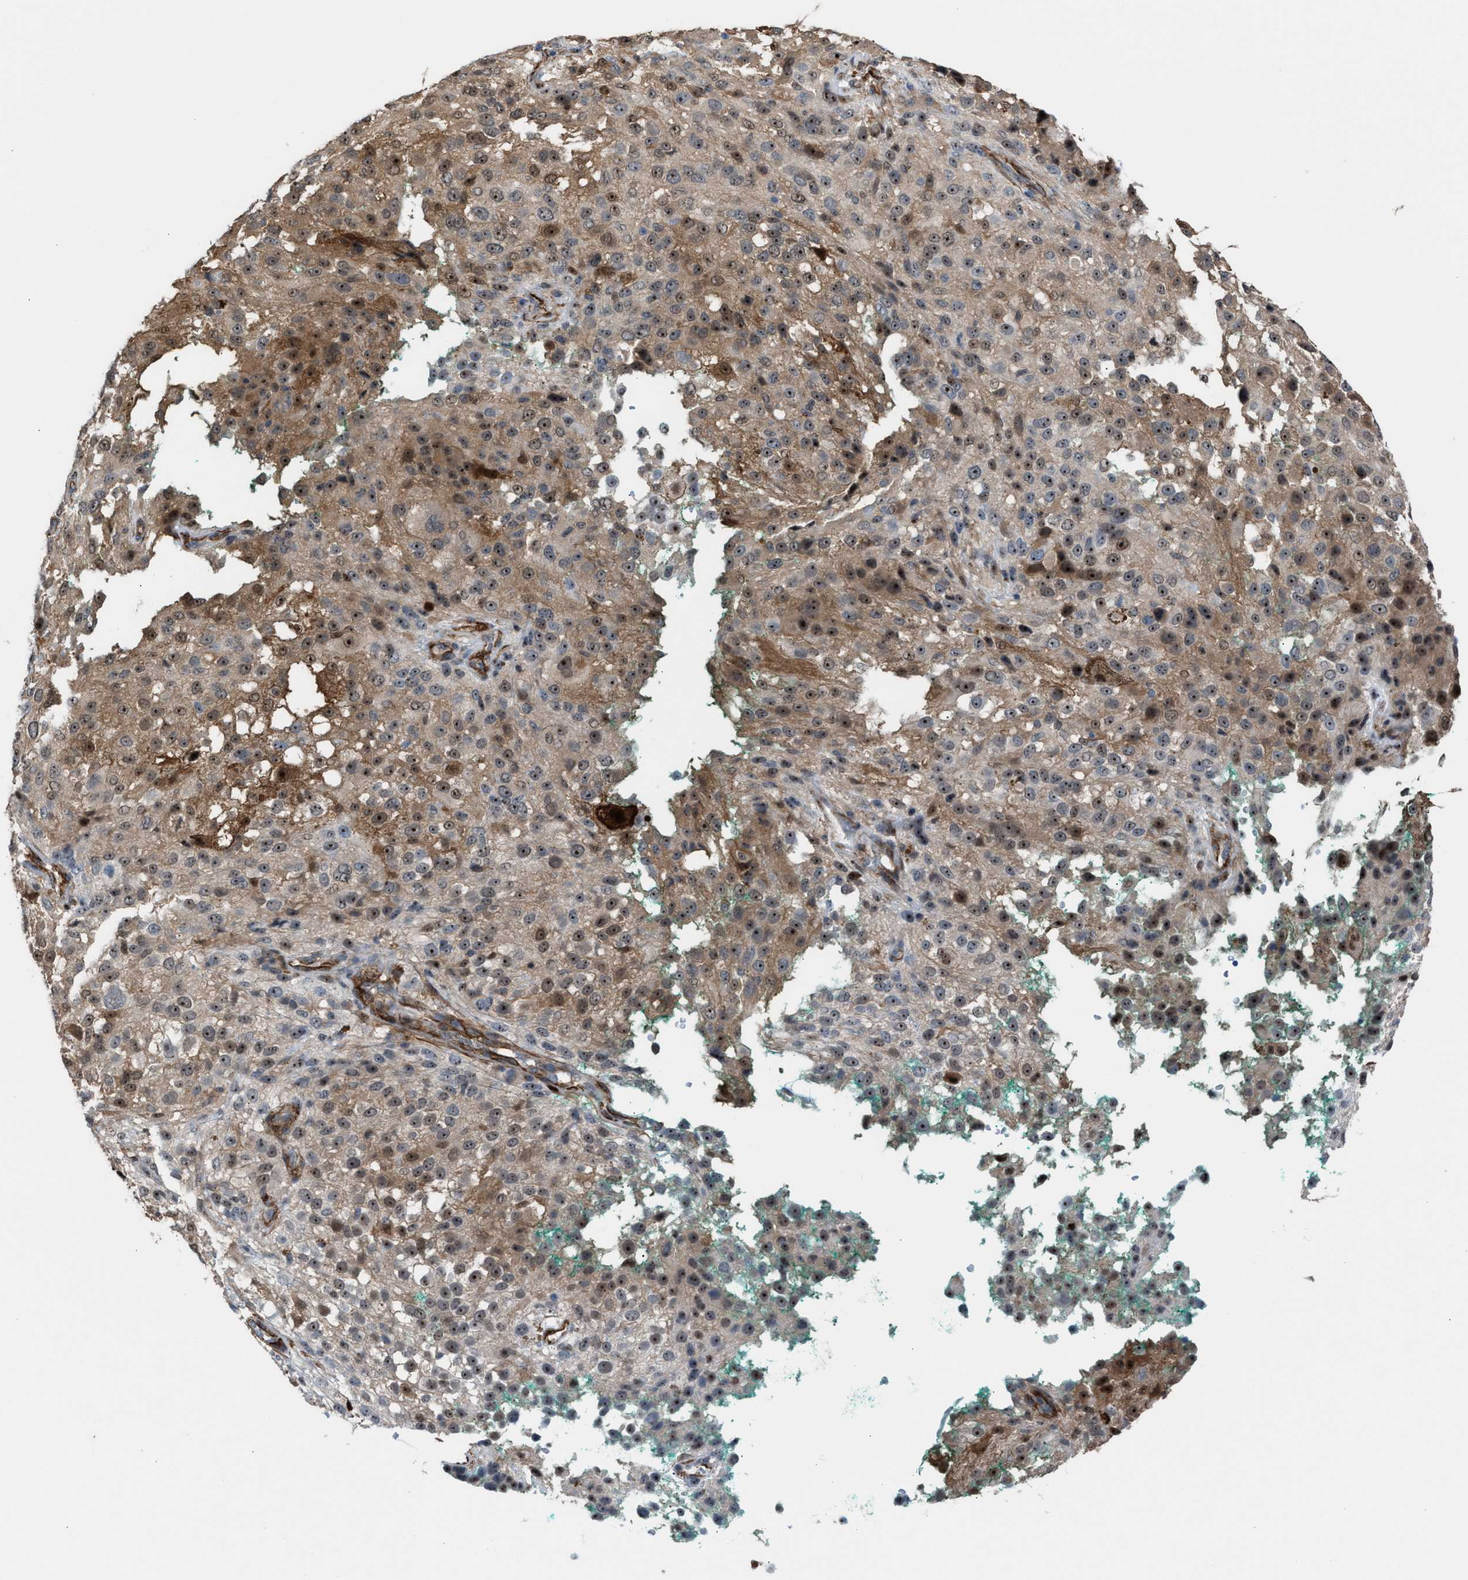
{"staining": {"intensity": "moderate", "quantity": ">75%", "location": "nuclear"}, "tissue": "melanoma", "cell_type": "Tumor cells", "image_type": "cancer", "snomed": [{"axis": "morphology", "description": "Necrosis, NOS"}, {"axis": "morphology", "description": "Malignant melanoma, NOS"}, {"axis": "topography", "description": "Skin"}], "caption": "Protein analysis of malignant melanoma tissue shows moderate nuclear staining in approximately >75% of tumor cells. The staining was performed using DAB (3,3'-diaminobenzidine), with brown indicating positive protein expression. Nuclei are stained blue with hematoxylin.", "gene": "NQO2", "patient": {"sex": "female", "age": 87}}